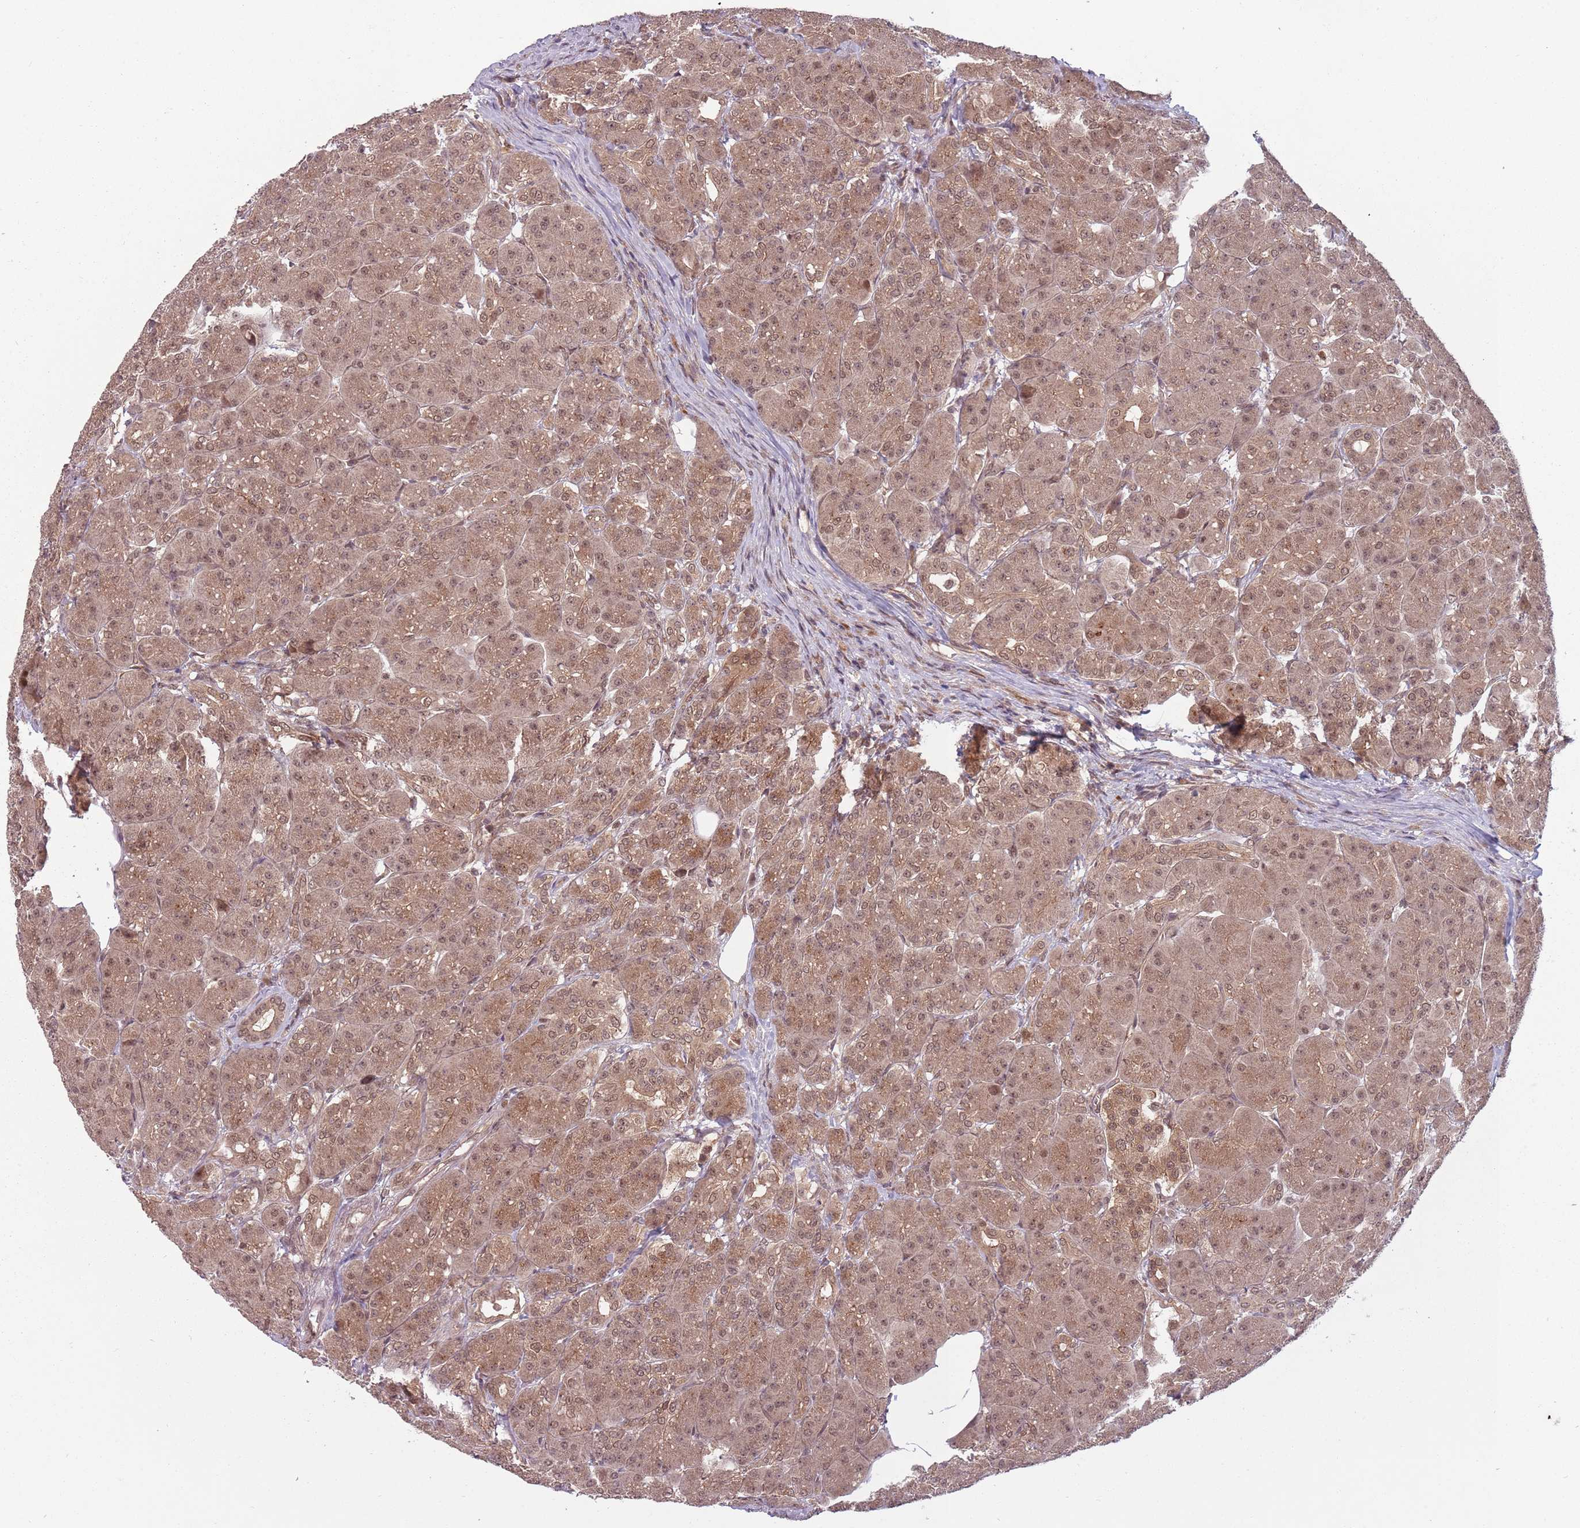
{"staining": {"intensity": "moderate", "quantity": ">75%", "location": "cytoplasmic/membranous,nuclear"}, "tissue": "pancreas", "cell_type": "Exocrine glandular cells", "image_type": "normal", "snomed": [{"axis": "morphology", "description": "Normal tissue, NOS"}, {"axis": "topography", "description": "Pancreas"}], "caption": "Protein positivity by IHC demonstrates moderate cytoplasmic/membranous,nuclear expression in about >75% of exocrine glandular cells in normal pancreas. The staining is performed using DAB (3,3'-diaminobenzidine) brown chromogen to label protein expression. The nuclei are counter-stained blue using hematoxylin.", "gene": "ADAMTS3", "patient": {"sex": "male", "age": 63}}